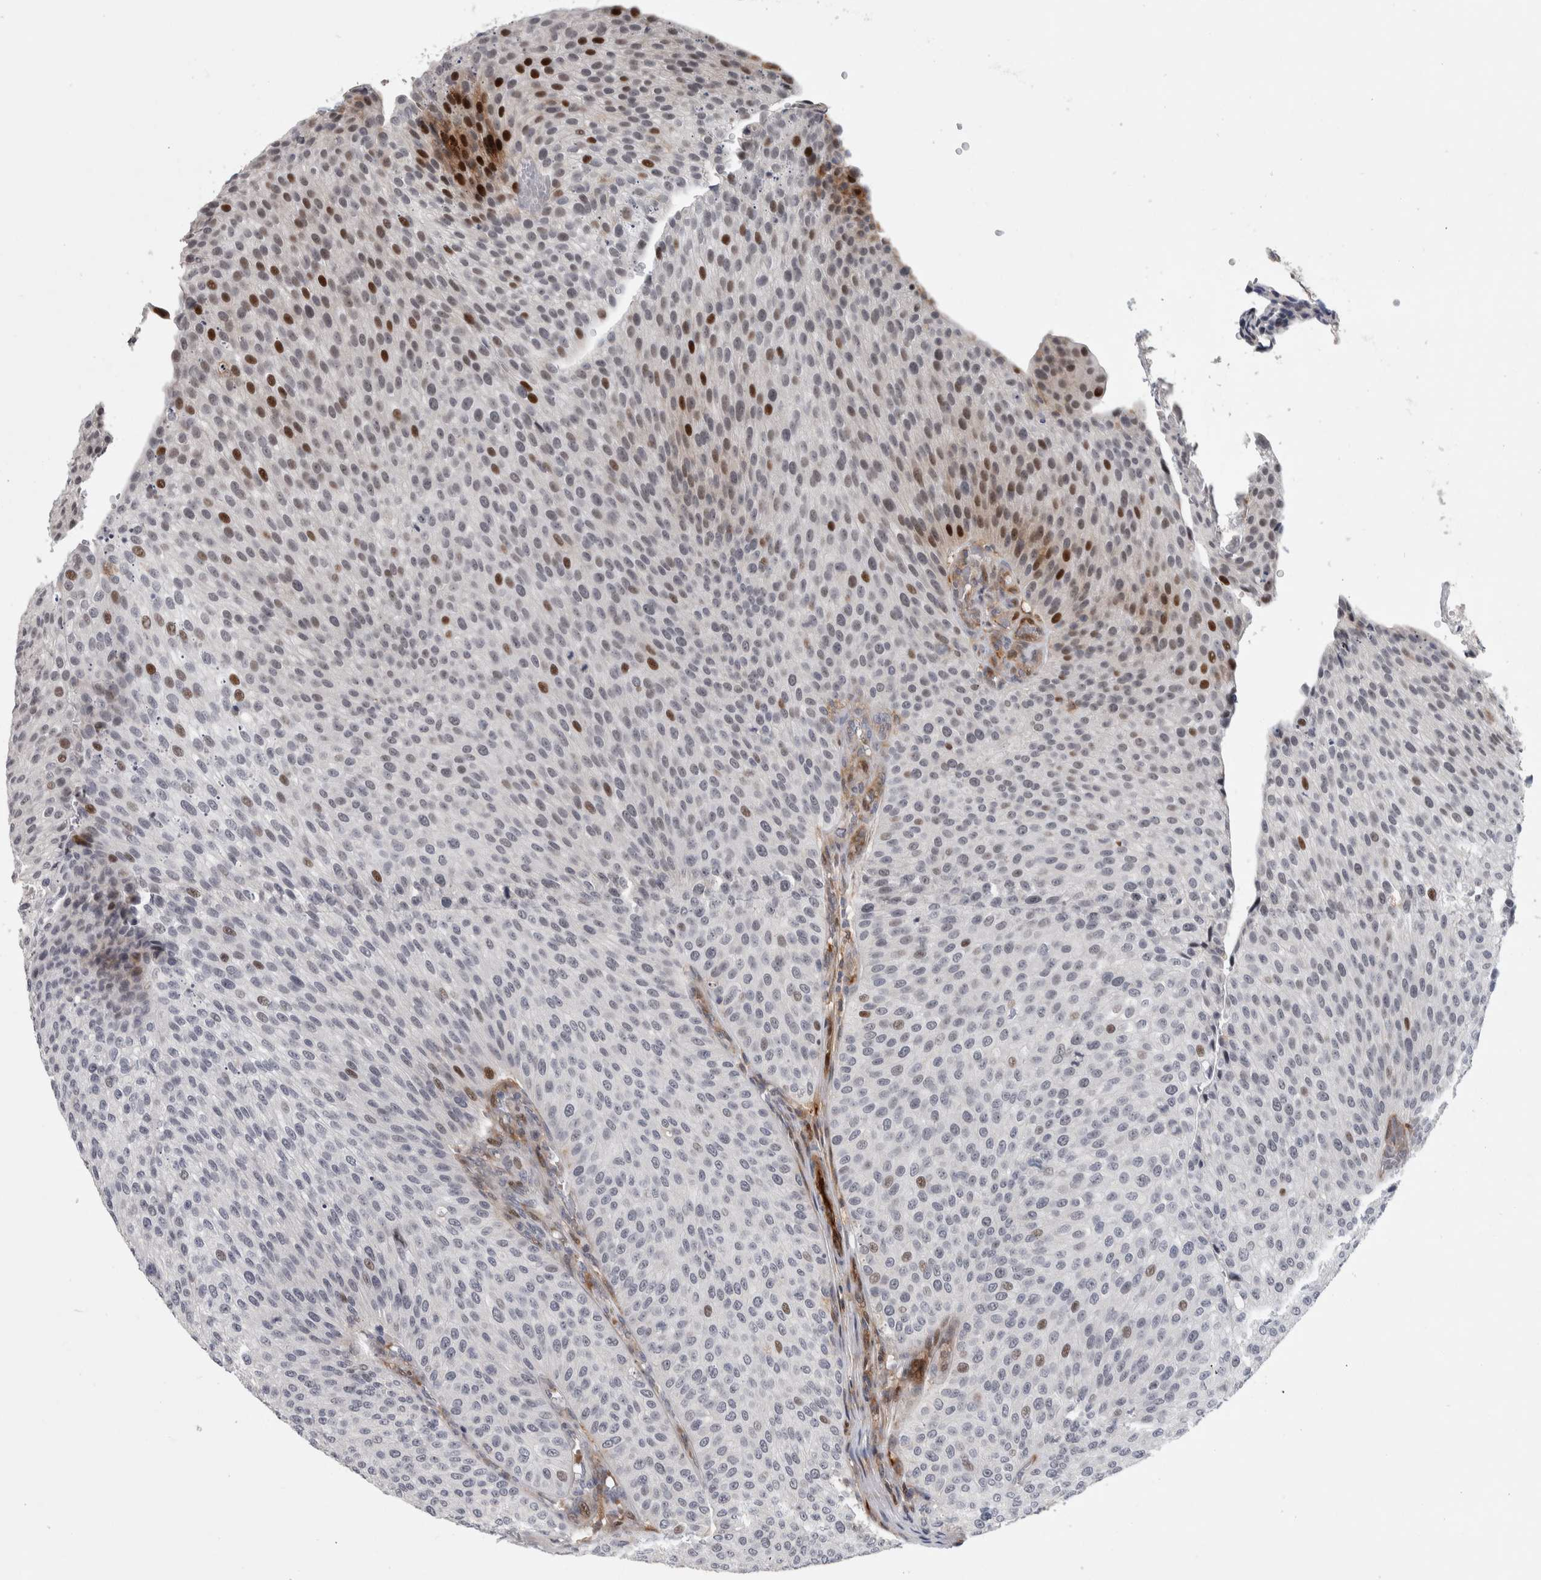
{"staining": {"intensity": "strong", "quantity": "<25%", "location": "nuclear"}, "tissue": "urothelial cancer", "cell_type": "Tumor cells", "image_type": "cancer", "snomed": [{"axis": "morphology", "description": "Urothelial carcinoma, Low grade"}, {"axis": "topography", "description": "Smooth muscle"}, {"axis": "topography", "description": "Urinary bladder"}], "caption": "Urothelial cancer stained with immunohistochemistry (IHC) shows strong nuclear positivity in approximately <25% of tumor cells. (brown staining indicates protein expression, while blue staining denotes nuclei).", "gene": "MSL1", "patient": {"sex": "male", "age": 60}}